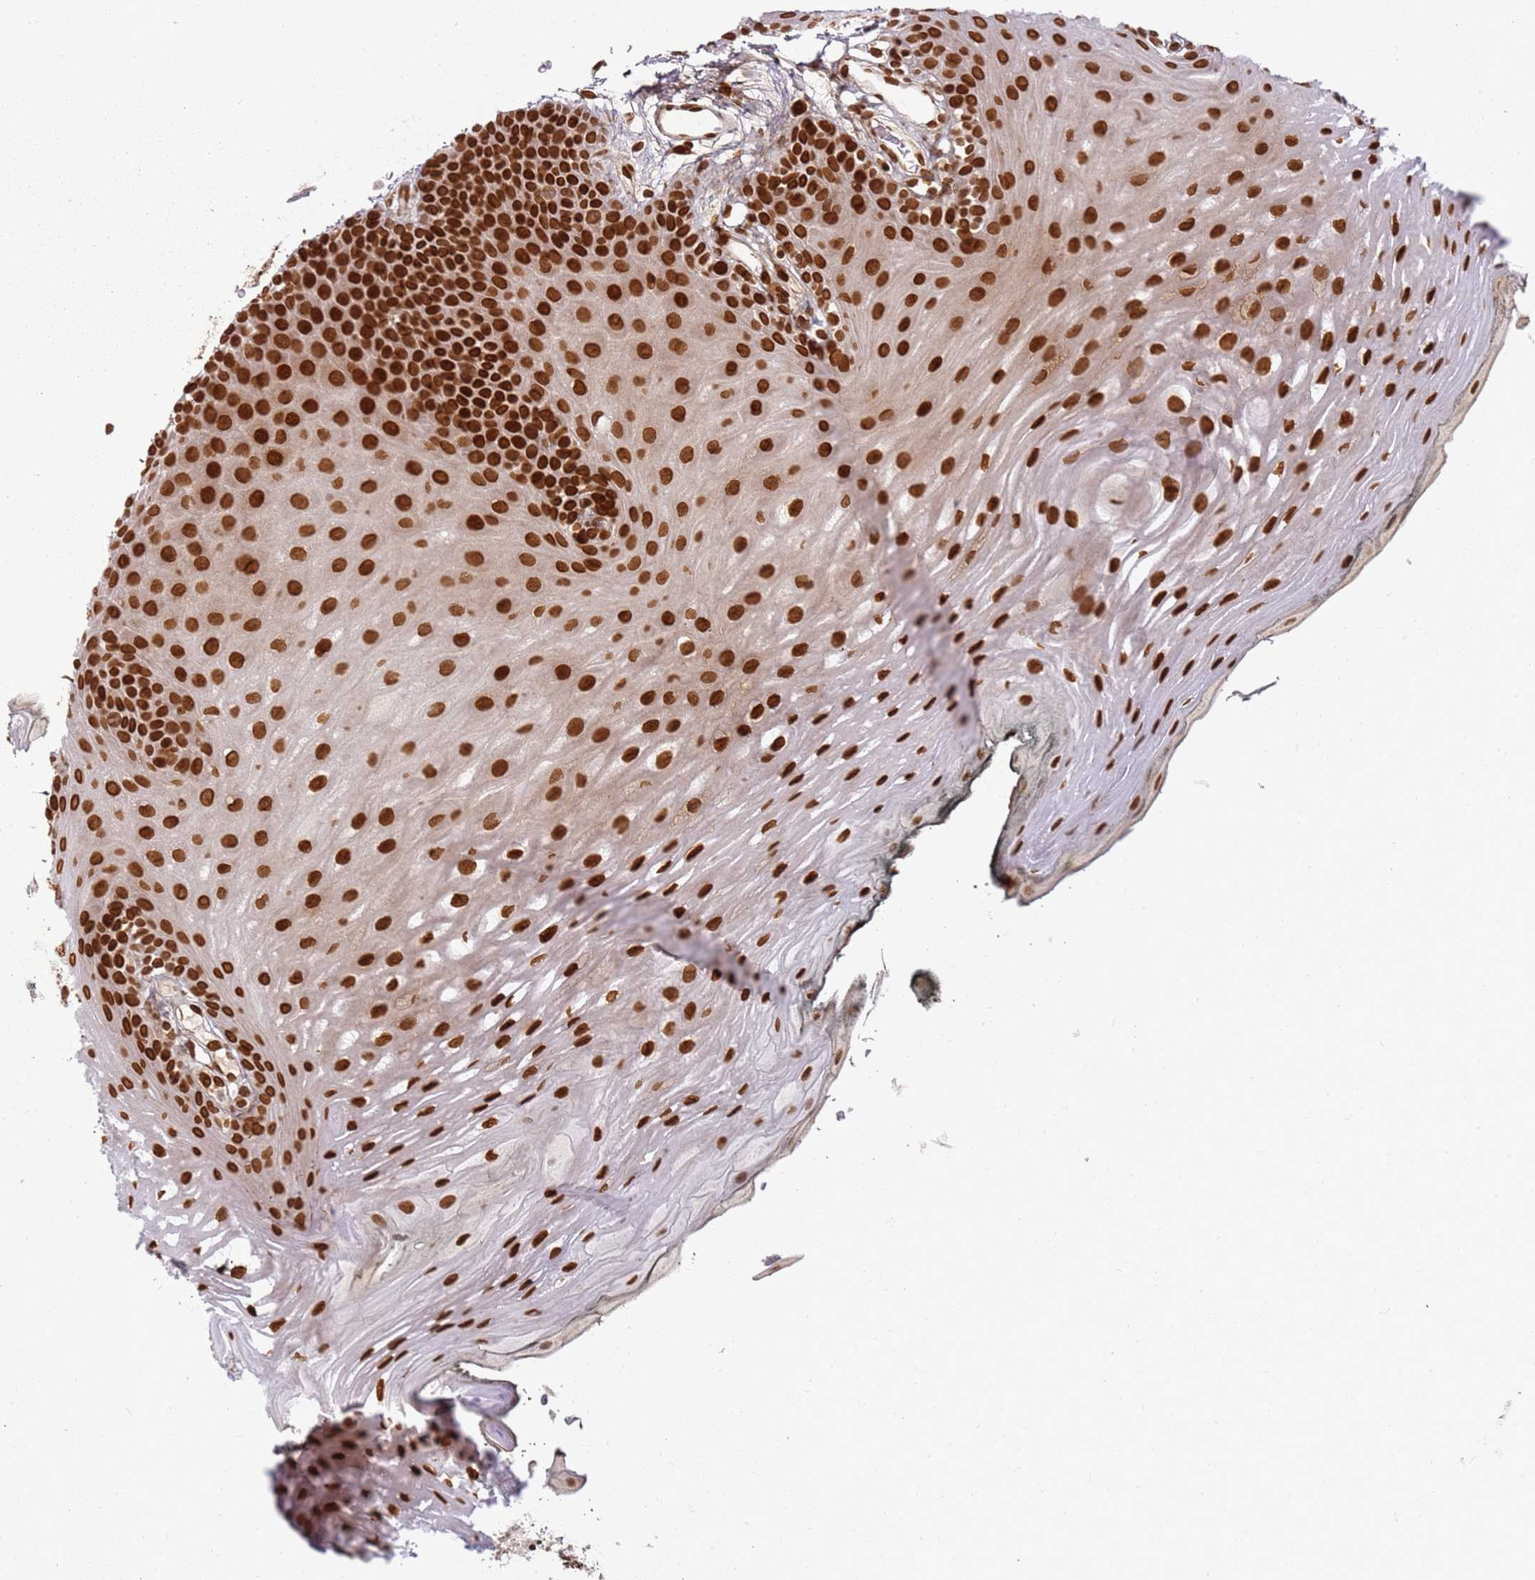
{"staining": {"intensity": "strong", "quantity": ">75%", "location": "nuclear"}, "tissue": "oral mucosa", "cell_type": "Squamous epithelial cells", "image_type": "normal", "snomed": [{"axis": "morphology", "description": "Normal tissue, NOS"}, {"axis": "topography", "description": "Oral tissue"}, {"axis": "topography", "description": "Tounge, NOS"}], "caption": "Human oral mucosa stained for a protein (brown) shows strong nuclear positive expression in about >75% of squamous epithelial cells.", "gene": "TENT4A", "patient": {"sex": "female", "age": 81}}